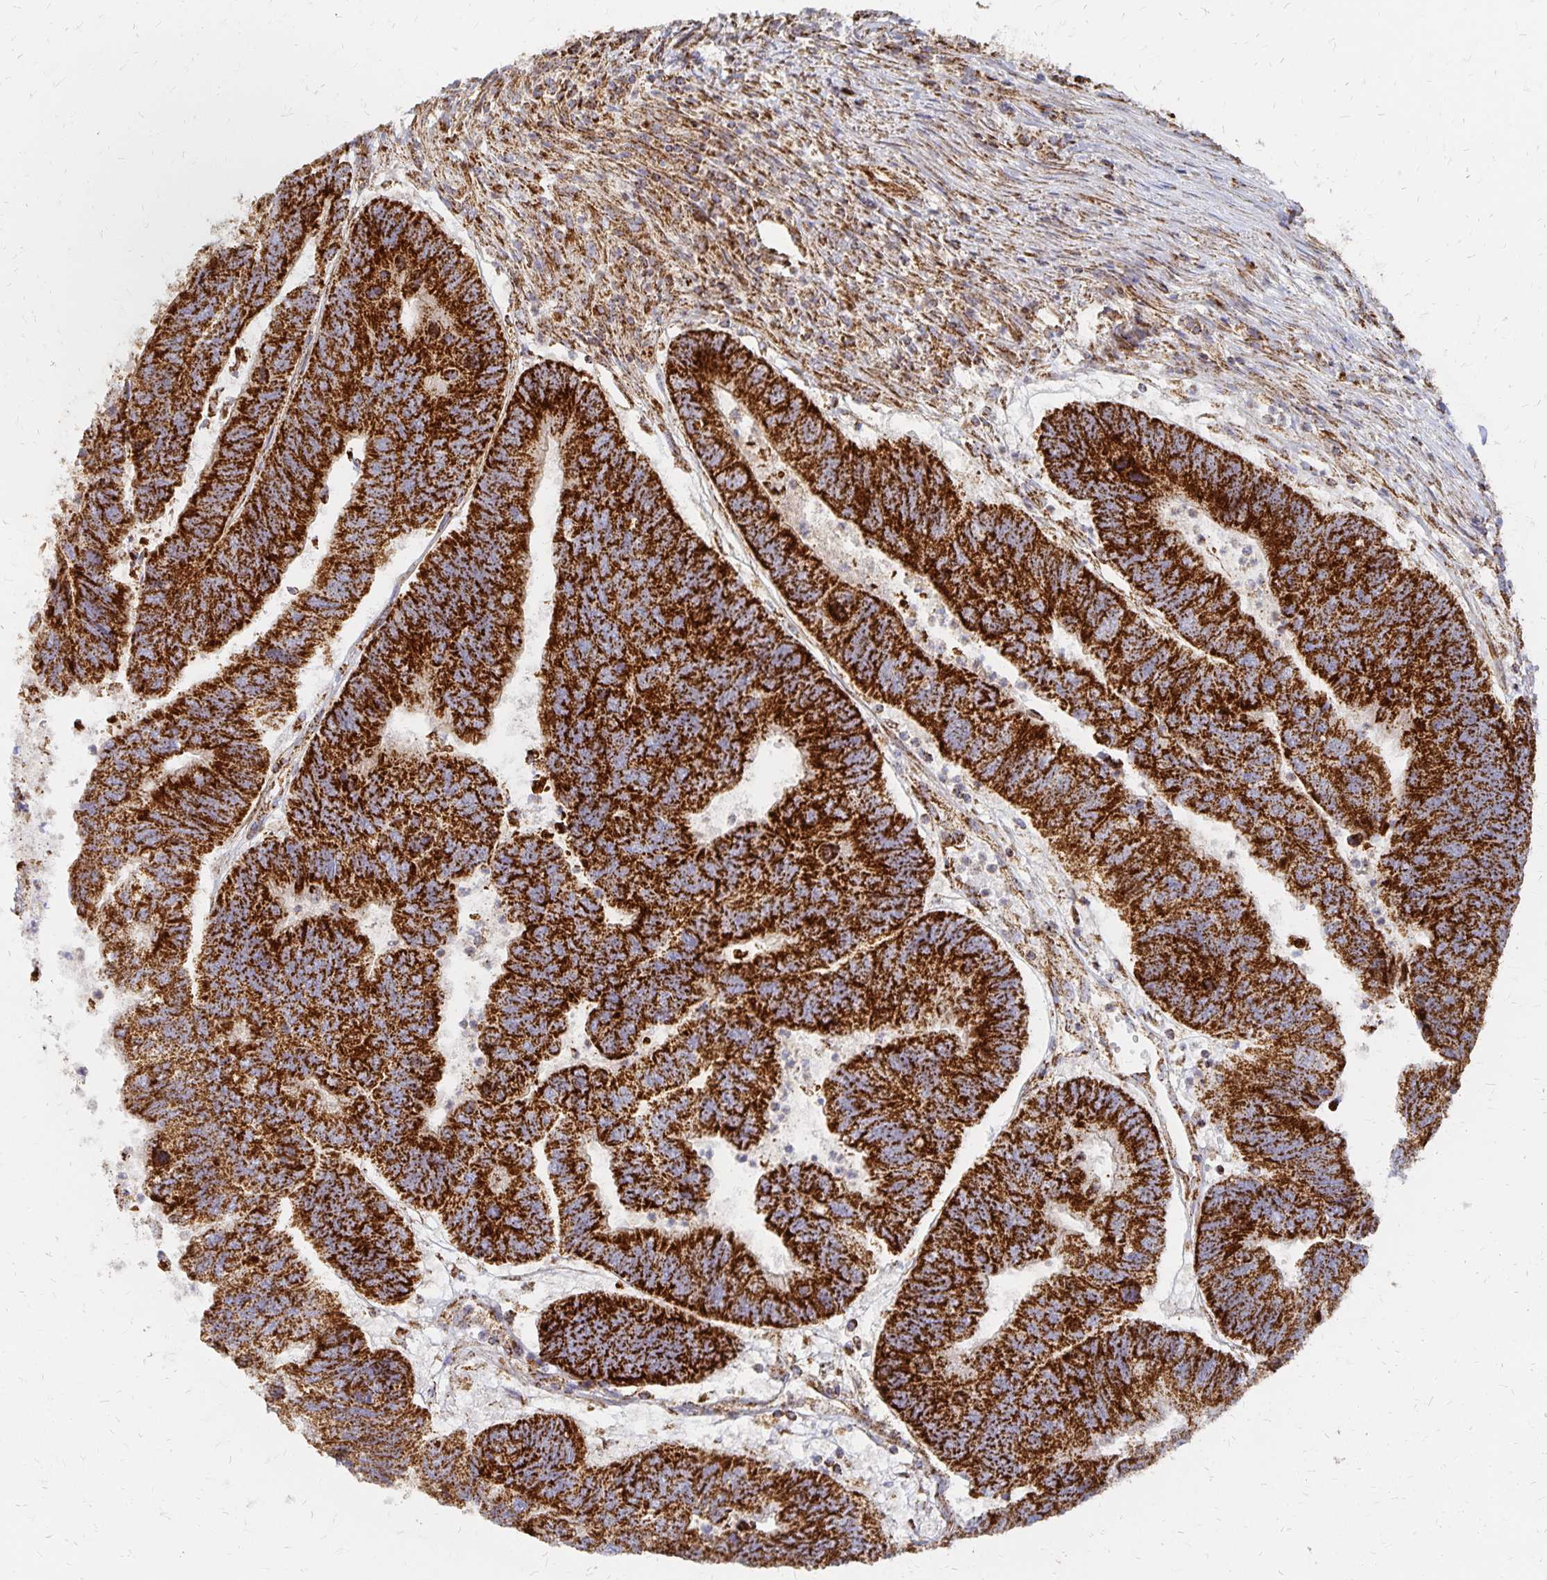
{"staining": {"intensity": "strong", "quantity": ">75%", "location": "cytoplasmic/membranous"}, "tissue": "colorectal cancer", "cell_type": "Tumor cells", "image_type": "cancer", "snomed": [{"axis": "morphology", "description": "Adenocarcinoma, NOS"}, {"axis": "topography", "description": "Colon"}], "caption": "Colorectal cancer was stained to show a protein in brown. There is high levels of strong cytoplasmic/membranous expression in about >75% of tumor cells. (brown staining indicates protein expression, while blue staining denotes nuclei).", "gene": "STOML2", "patient": {"sex": "female", "age": 67}}